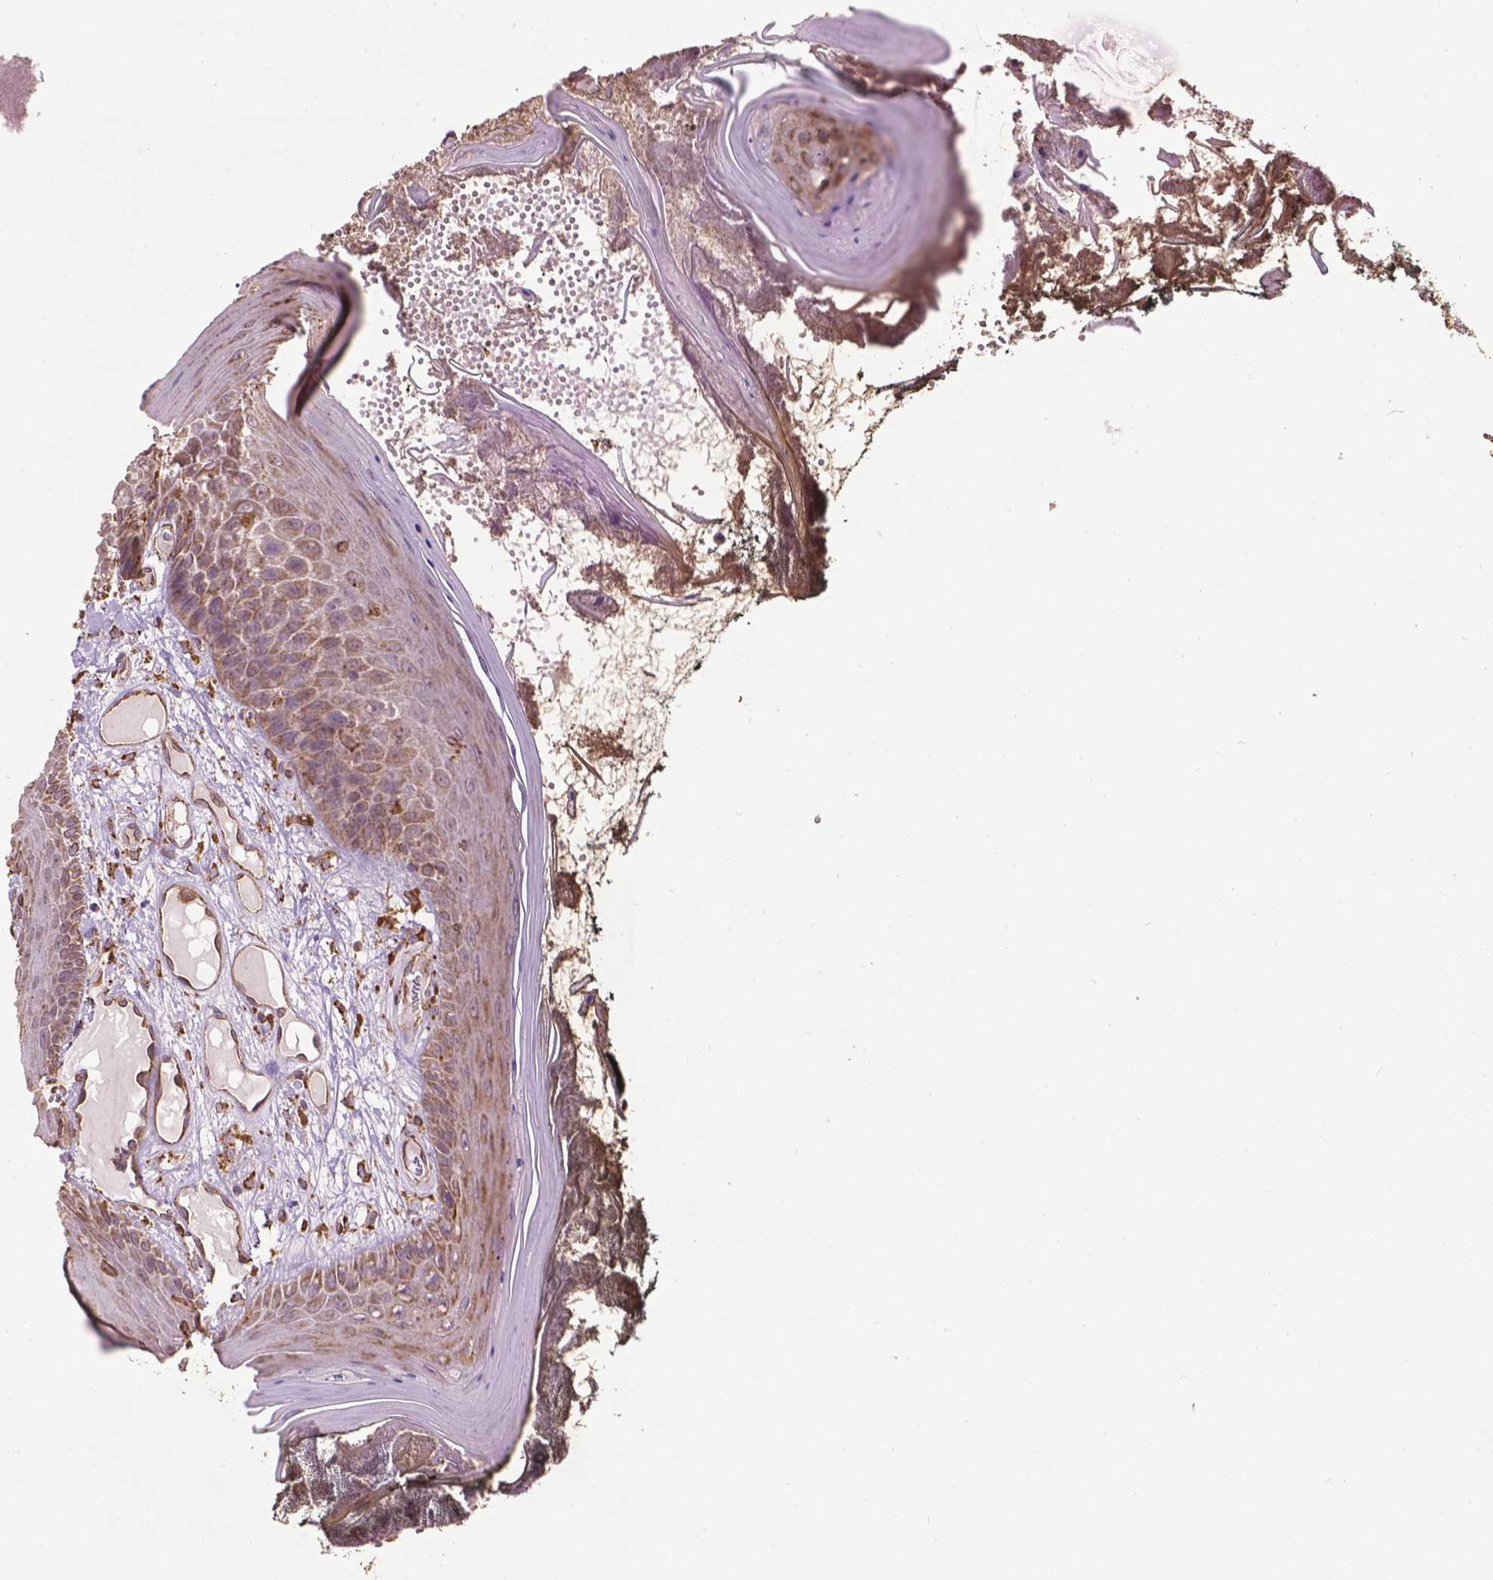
{"staining": {"intensity": "moderate", "quantity": "25%-75%", "location": "cytoplasmic/membranous"}, "tissue": "oral mucosa", "cell_type": "Squamous epithelial cells", "image_type": "normal", "snomed": [{"axis": "morphology", "description": "Normal tissue, NOS"}, {"axis": "topography", "description": "Oral tissue"}], "caption": "Moderate cytoplasmic/membranous expression for a protein is identified in approximately 25%-75% of squamous epithelial cells of benign oral mucosa using immunohistochemistry.", "gene": "PPP2R5E", "patient": {"sex": "male", "age": 9}}